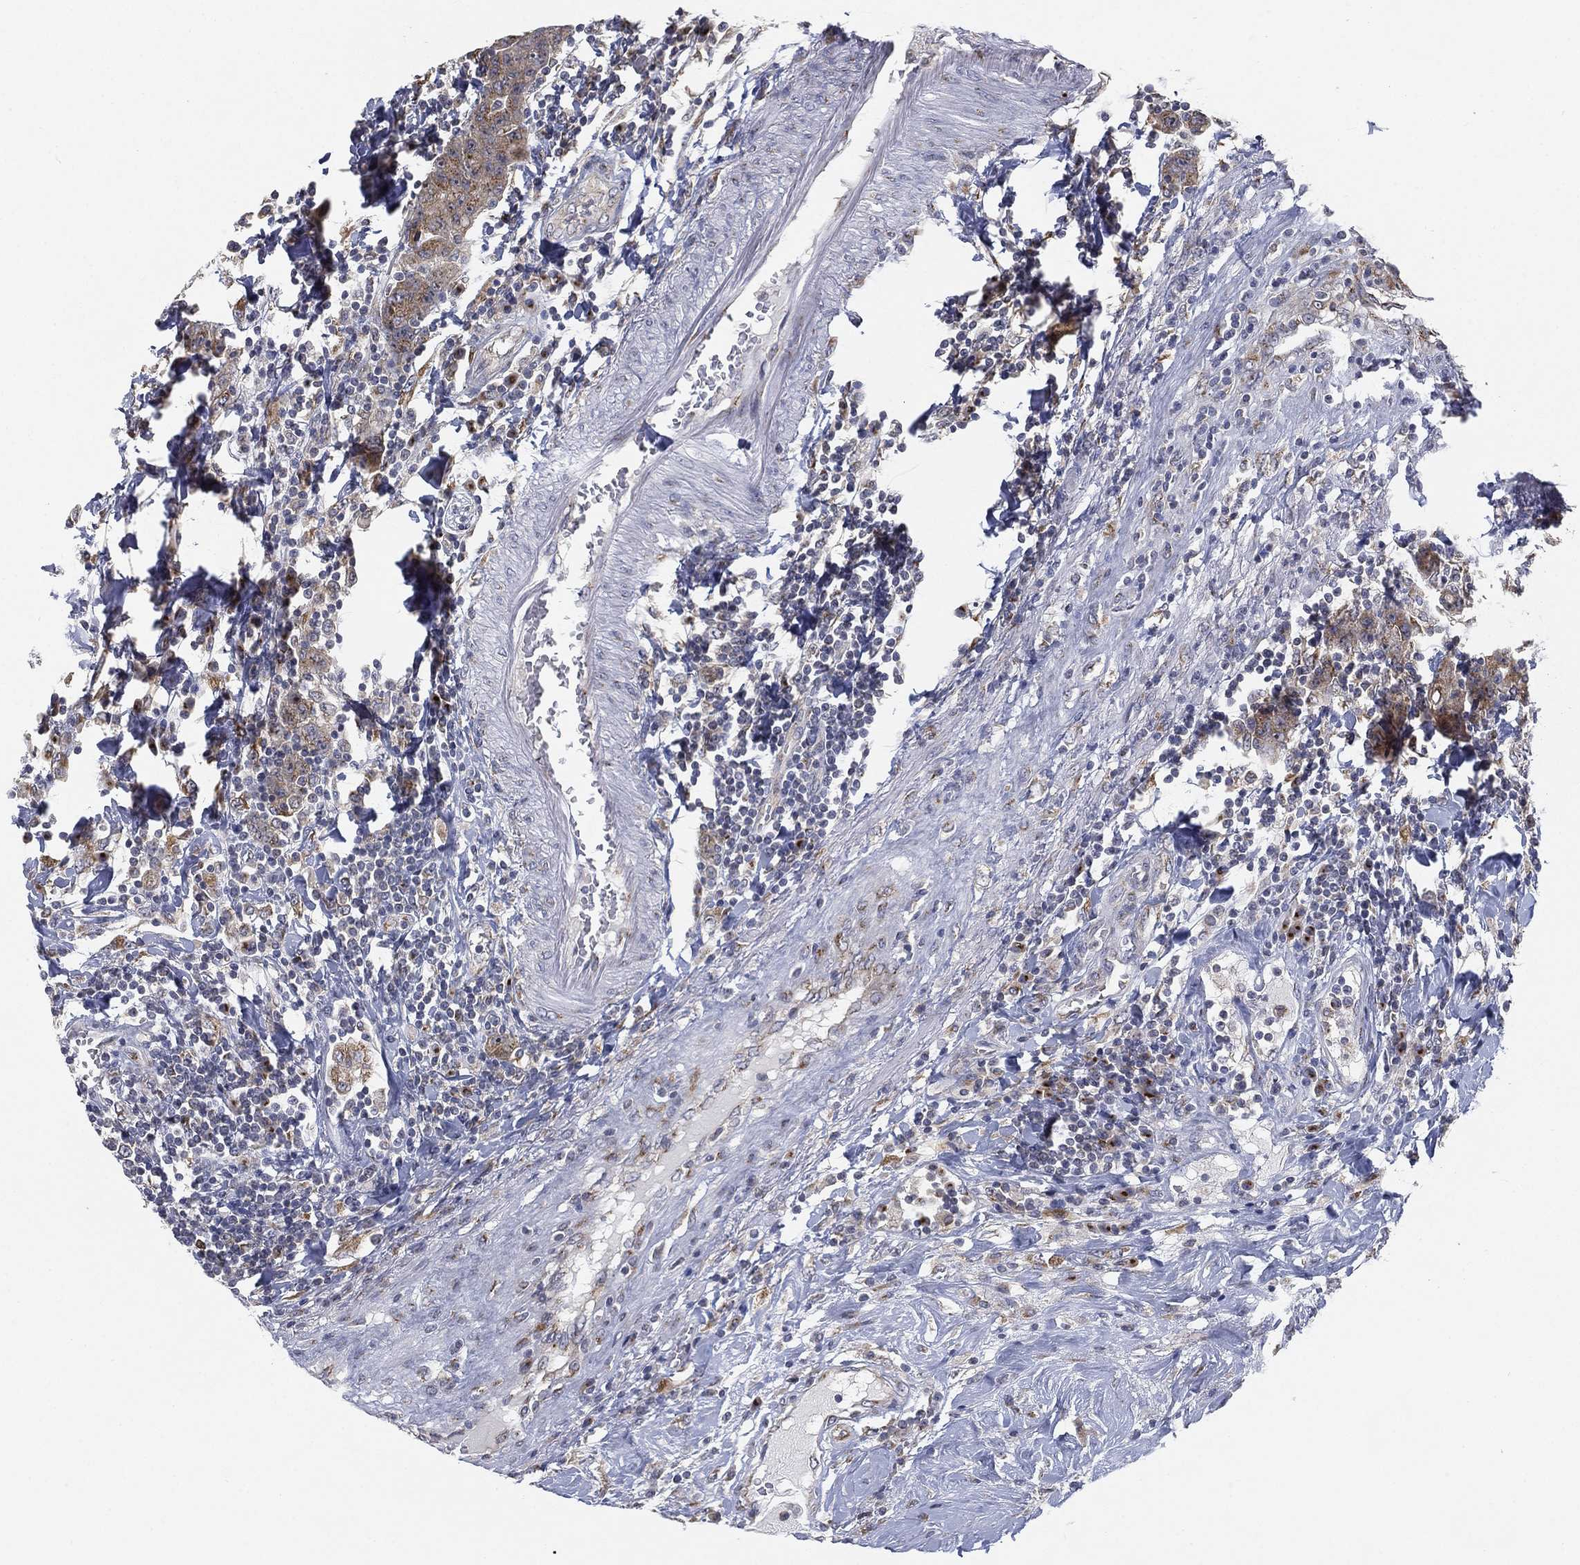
{"staining": {"intensity": "moderate", "quantity": "<25%", "location": "cytoplasmic/membranous"}, "tissue": "colorectal cancer", "cell_type": "Tumor cells", "image_type": "cancer", "snomed": [{"axis": "morphology", "description": "Adenocarcinoma, NOS"}, {"axis": "topography", "description": "Colon"}], "caption": "Immunohistochemical staining of human colorectal cancer (adenocarcinoma) shows low levels of moderate cytoplasmic/membranous expression in about <25% of tumor cells.", "gene": "TICAM1", "patient": {"sex": "female", "age": 48}}